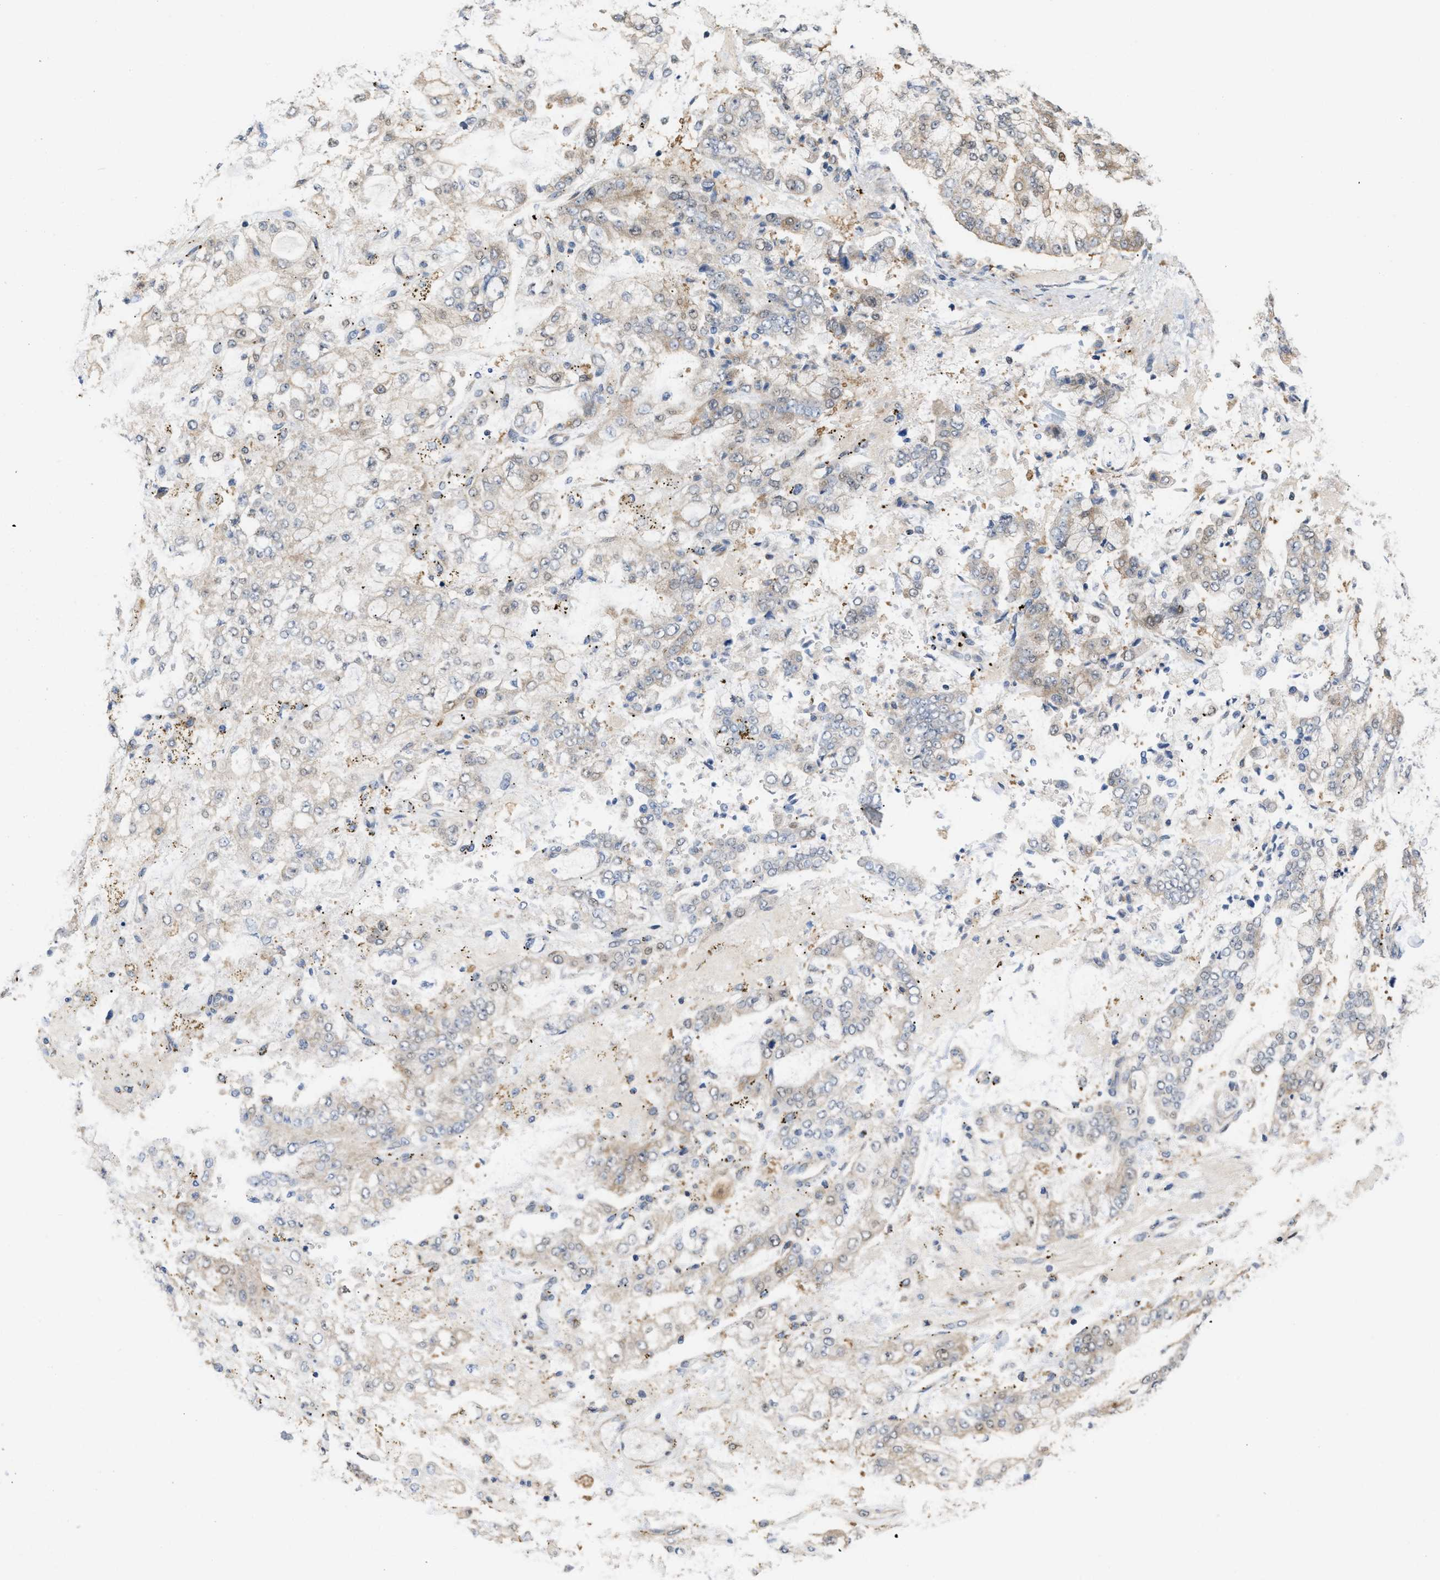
{"staining": {"intensity": "weak", "quantity": ">75%", "location": "cytoplasmic/membranous"}, "tissue": "stomach cancer", "cell_type": "Tumor cells", "image_type": "cancer", "snomed": [{"axis": "morphology", "description": "Adenocarcinoma, NOS"}, {"axis": "topography", "description": "Stomach"}], "caption": "Human stomach cancer stained with a protein marker reveals weak staining in tumor cells.", "gene": "CSNK1A1", "patient": {"sex": "male", "age": 76}}